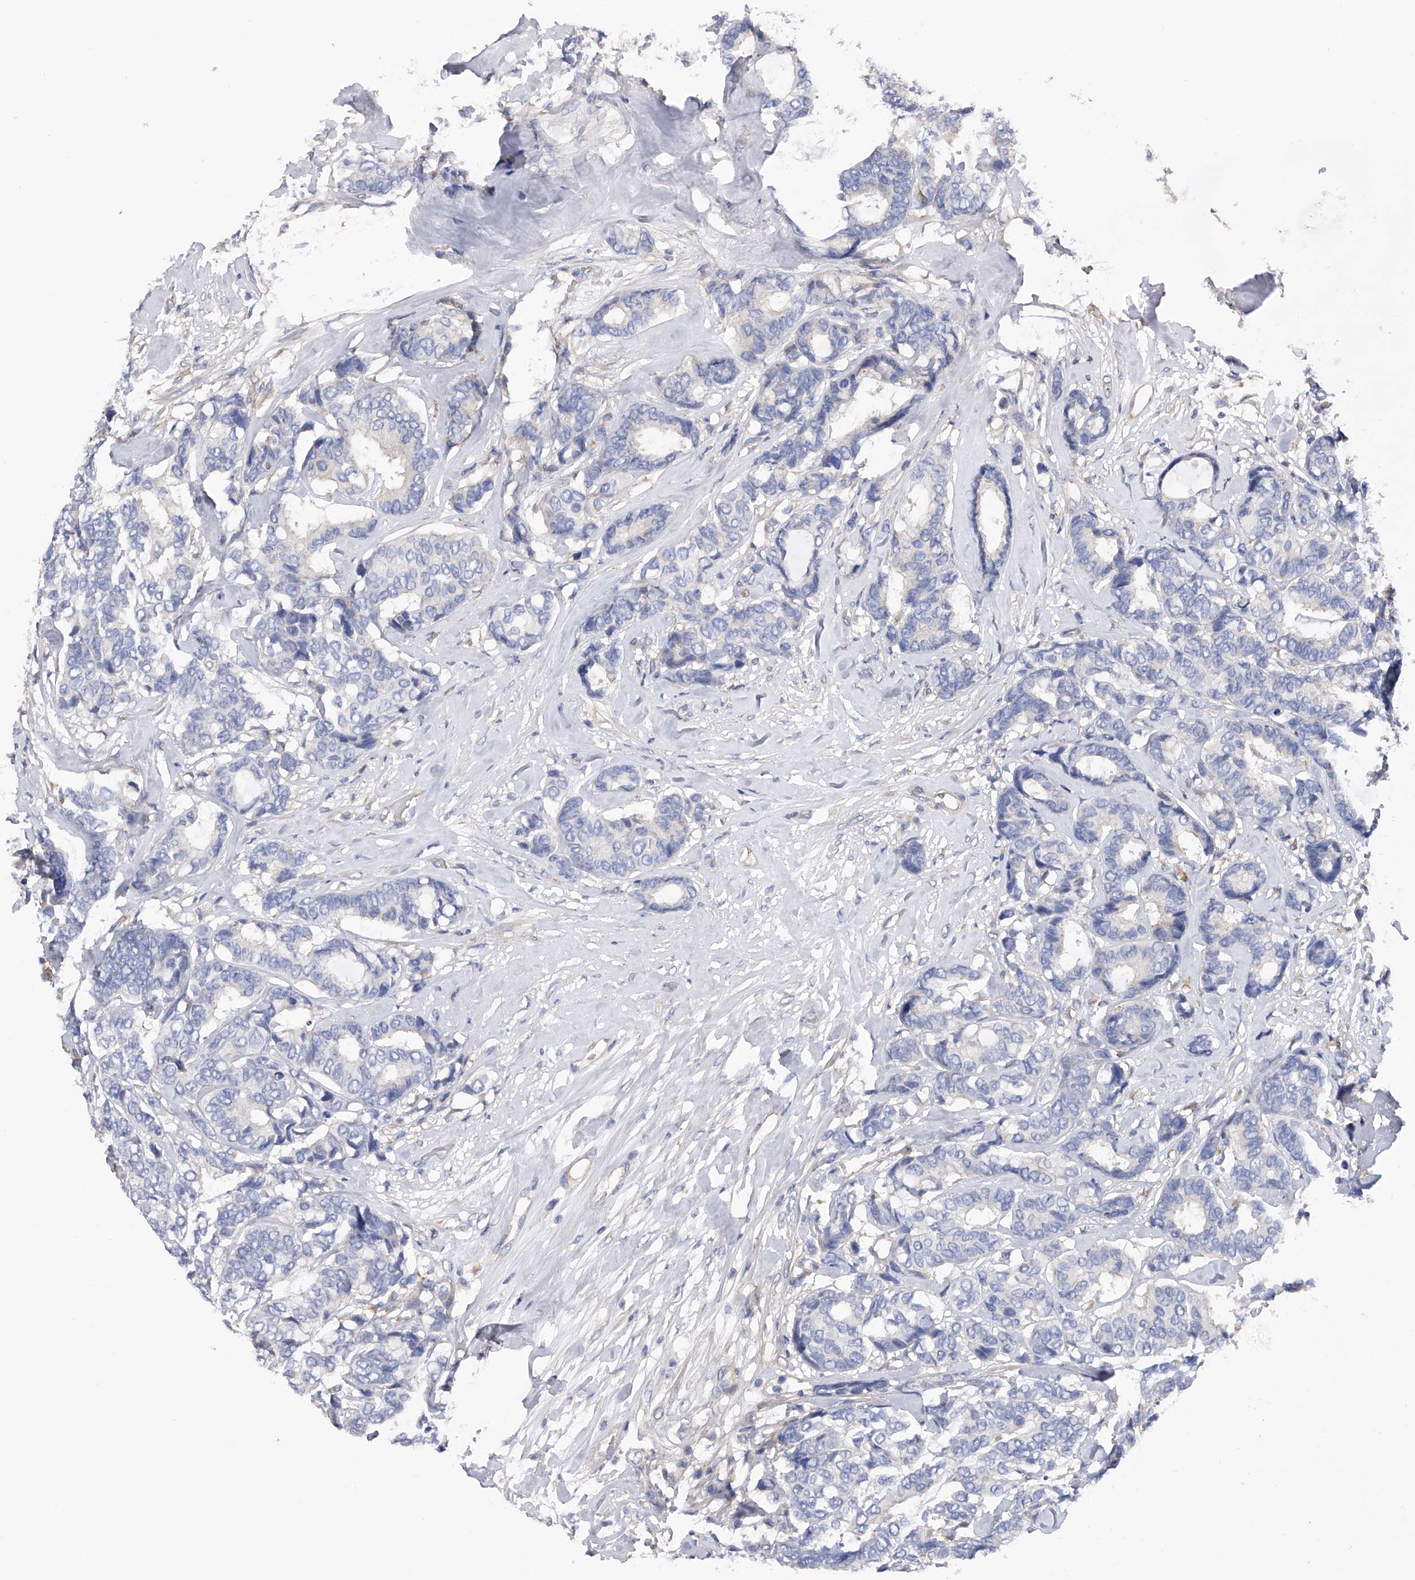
{"staining": {"intensity": "negative", "quantity": "none", "location": "none"}, "tissue": "breast cancer", "cell_type": "Tumor cells", "image_type": "cancer", "snomed": [{"axis": "morphology", "description": "Duct carcinoma"}, {"axis": "topography", "description": "Breast"}], "caption": "DAB (3,3'-diaminobenzidine) immunohistochemical staining of human intraductal carcinoma (breast) demonstrates no significant staining in tumor cells.", "gene": "RWDD2A", "patient": {"sex": "female", "age": 87}}